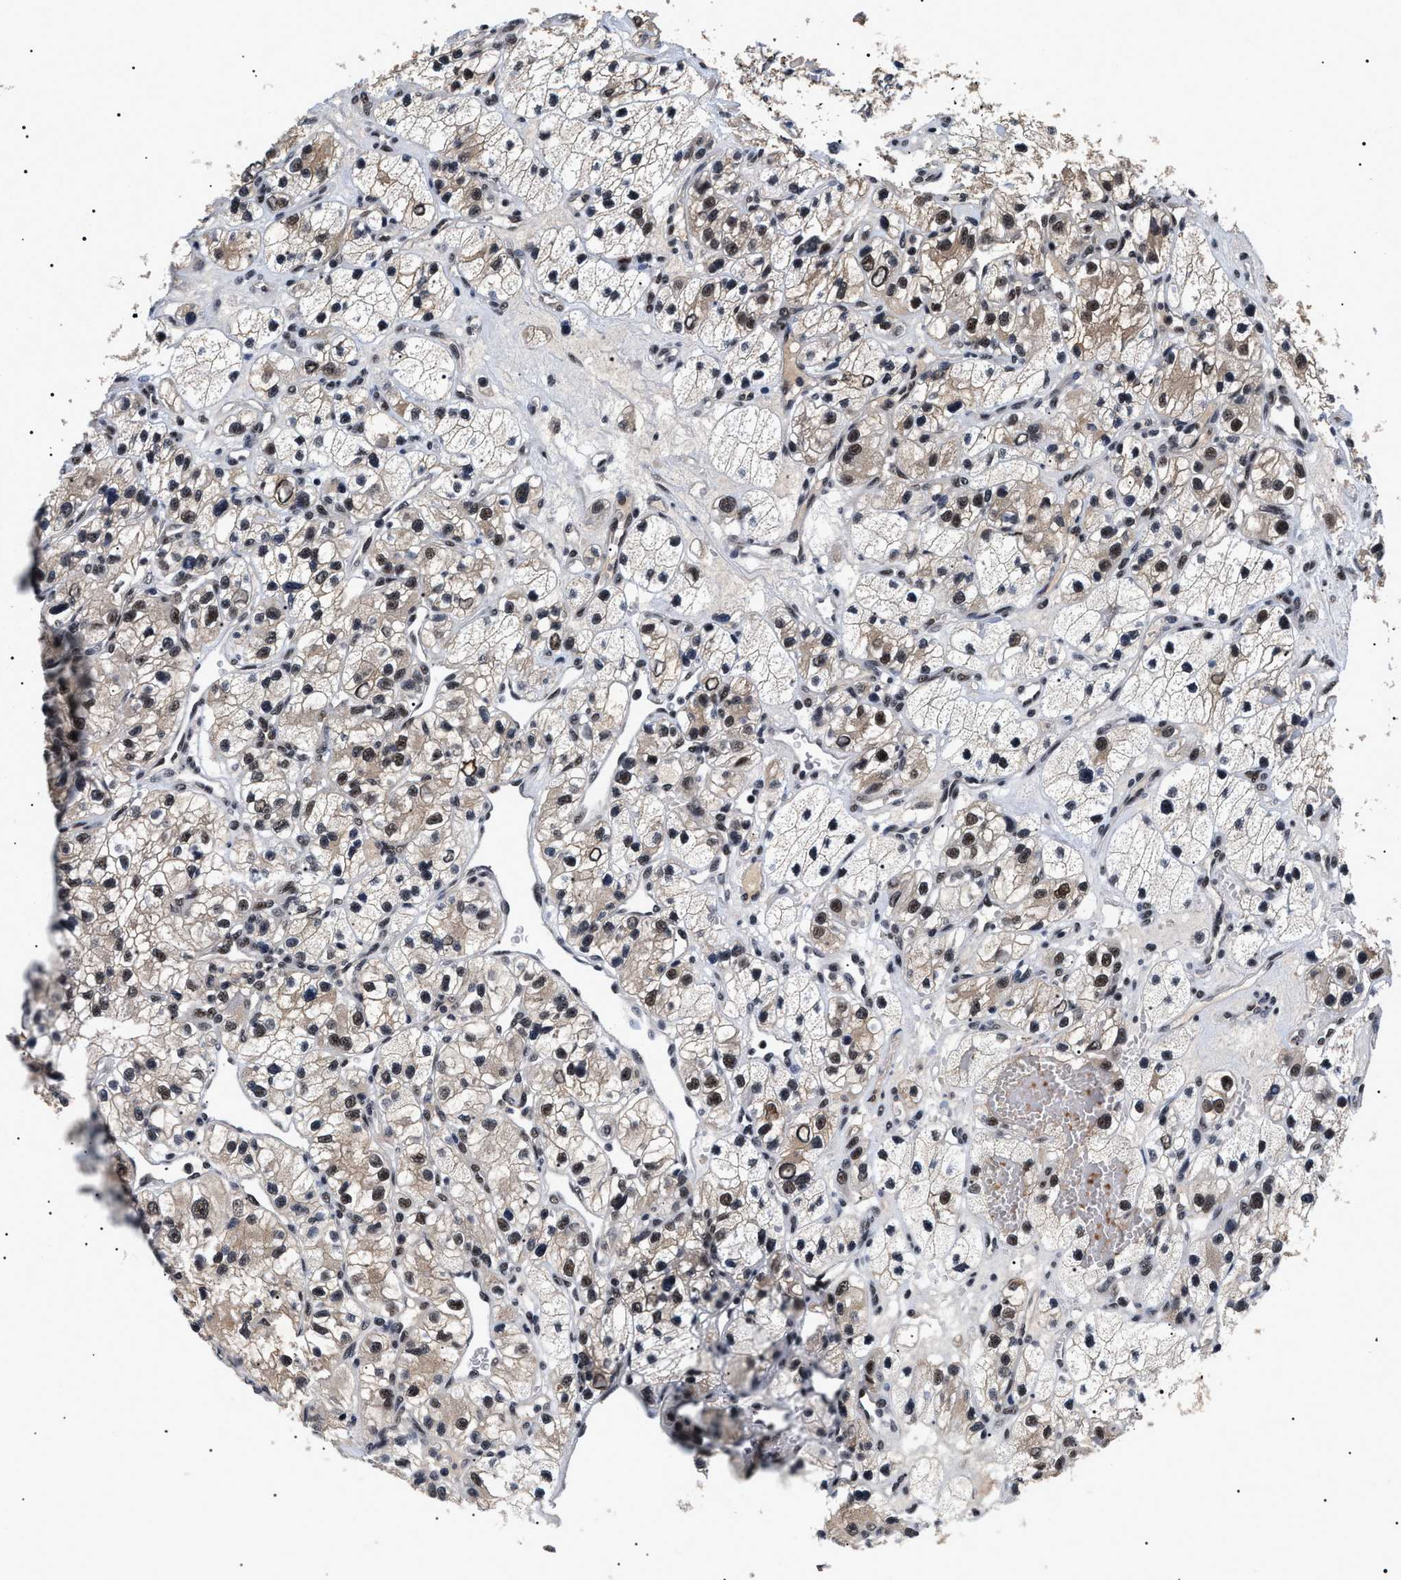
{"staining": {"intensity": "moderate", "quantity": "25%-75%", "location": "cytoplasmic/membranous,nuclear"}, "tissue": "renal cancer", "cell_type": "Tumor cells", "image_type": "cancer", "snomed": [{"axis": "morphology", "description": "Adenocarcinoma, NOS"}, {"axis": "topography", "description": "Kidney"}], "caption": "A brown stain shows moderate cytoplasmic/membranous and nuclear positivity of a protein in renal cancer (adenocarcinoma) tumor cells. (Brightfield microscopy of DAB IHC at high magnification).", "gene": "CAAP1", "patient": {"sex": "female", "age": 57}}